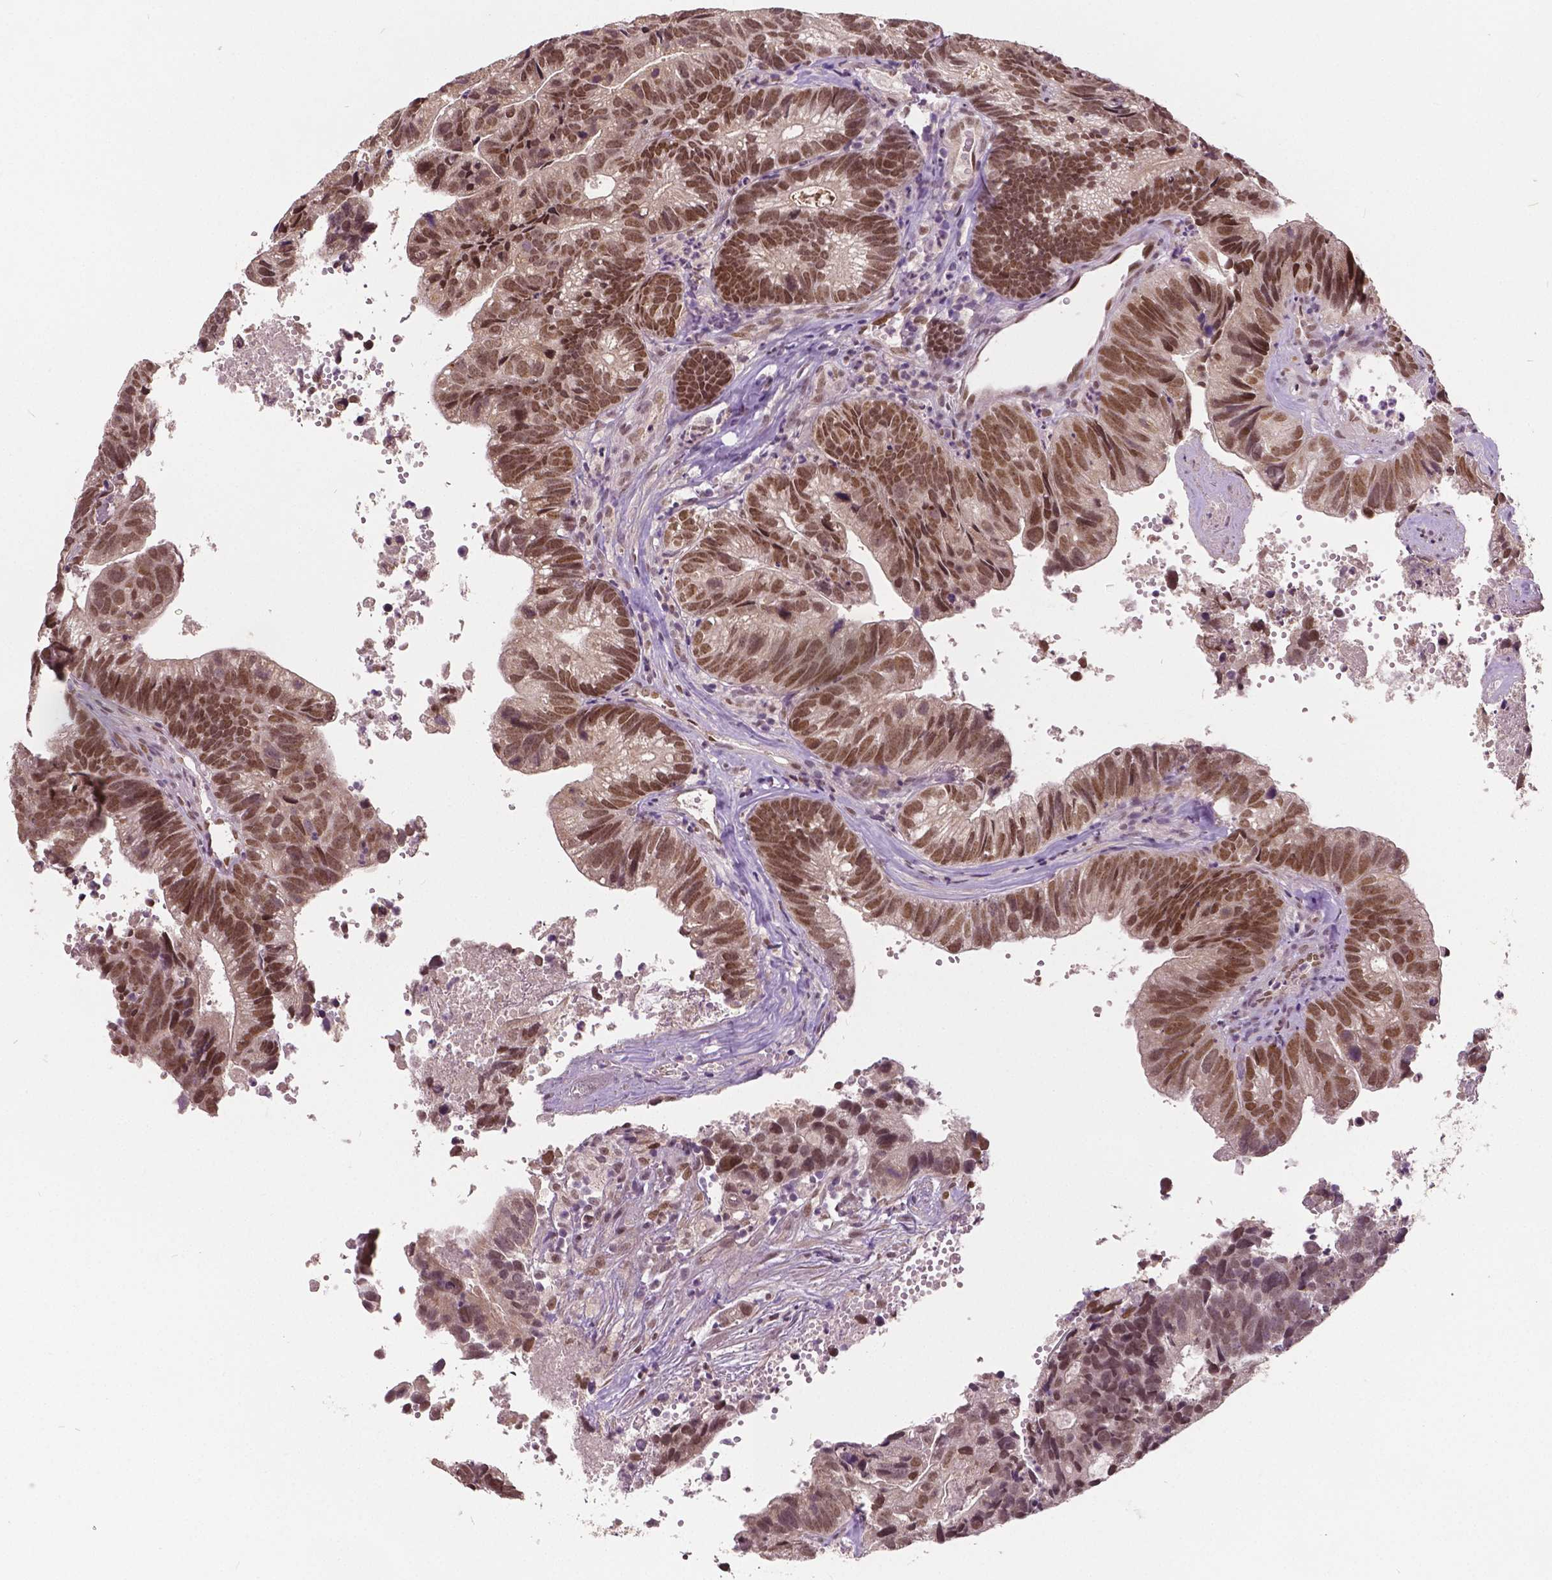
{"staining": {"intensity": "moderate", "quantity": ">75%", "location": "nuclear"}, "tissue": "head and neck cancer", "cell_type": "Tumor cells", "image_type": "cancer", "snomed": [{"axis": "morphology", "description": "Adenocarcinoma, NOS"}, {"axis": "topography", "description": "Head-Neck"}], "caption": "Immunohistochemistry (IHC) of adenocarcinoma (head and neck) demonstrates medium levels of moderate nuclear positivity in approximately >75% of tumor cells.", "gene": "HMBOX1", "patient": {"sex": "male", "age": 62}}